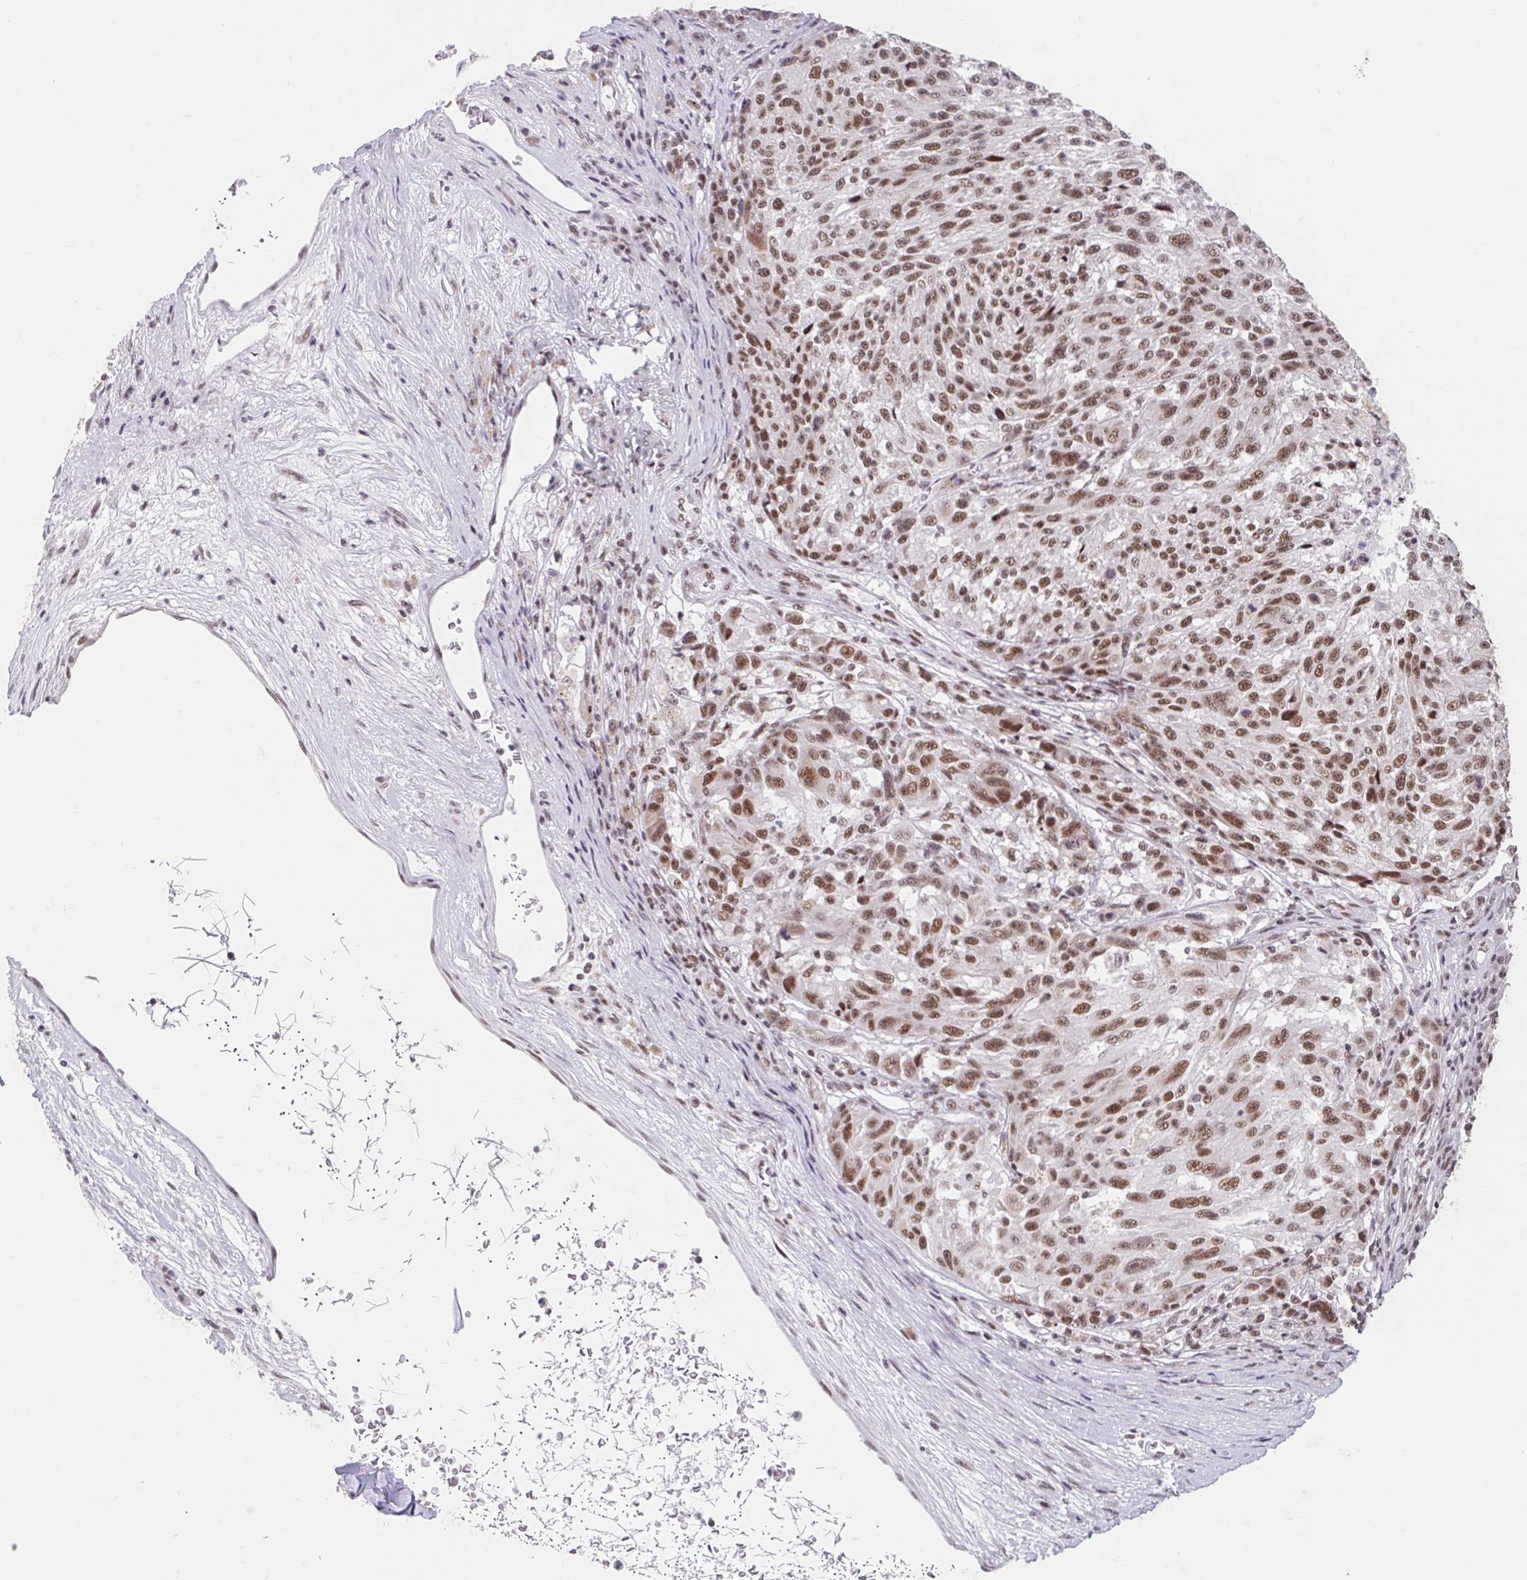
{"staining": {"intensity": "moderate", "quantity": ">75%", "location": "nuclear"}, "tissue": "melanoma", "cell_type": "Tumor cells", "image_type": "cancer", "snomed": [{"axis": "morphology", "description": "Malignant melanoma, NOS"}, {"axis": "topography", "description": "Skin"}], "caption": "Protein staining reveals moderate nuclear expression in about >75% of tumor cells in melanoma.", "gene": "SRSF10", "patient": {"sex": "male", "age": 53}}